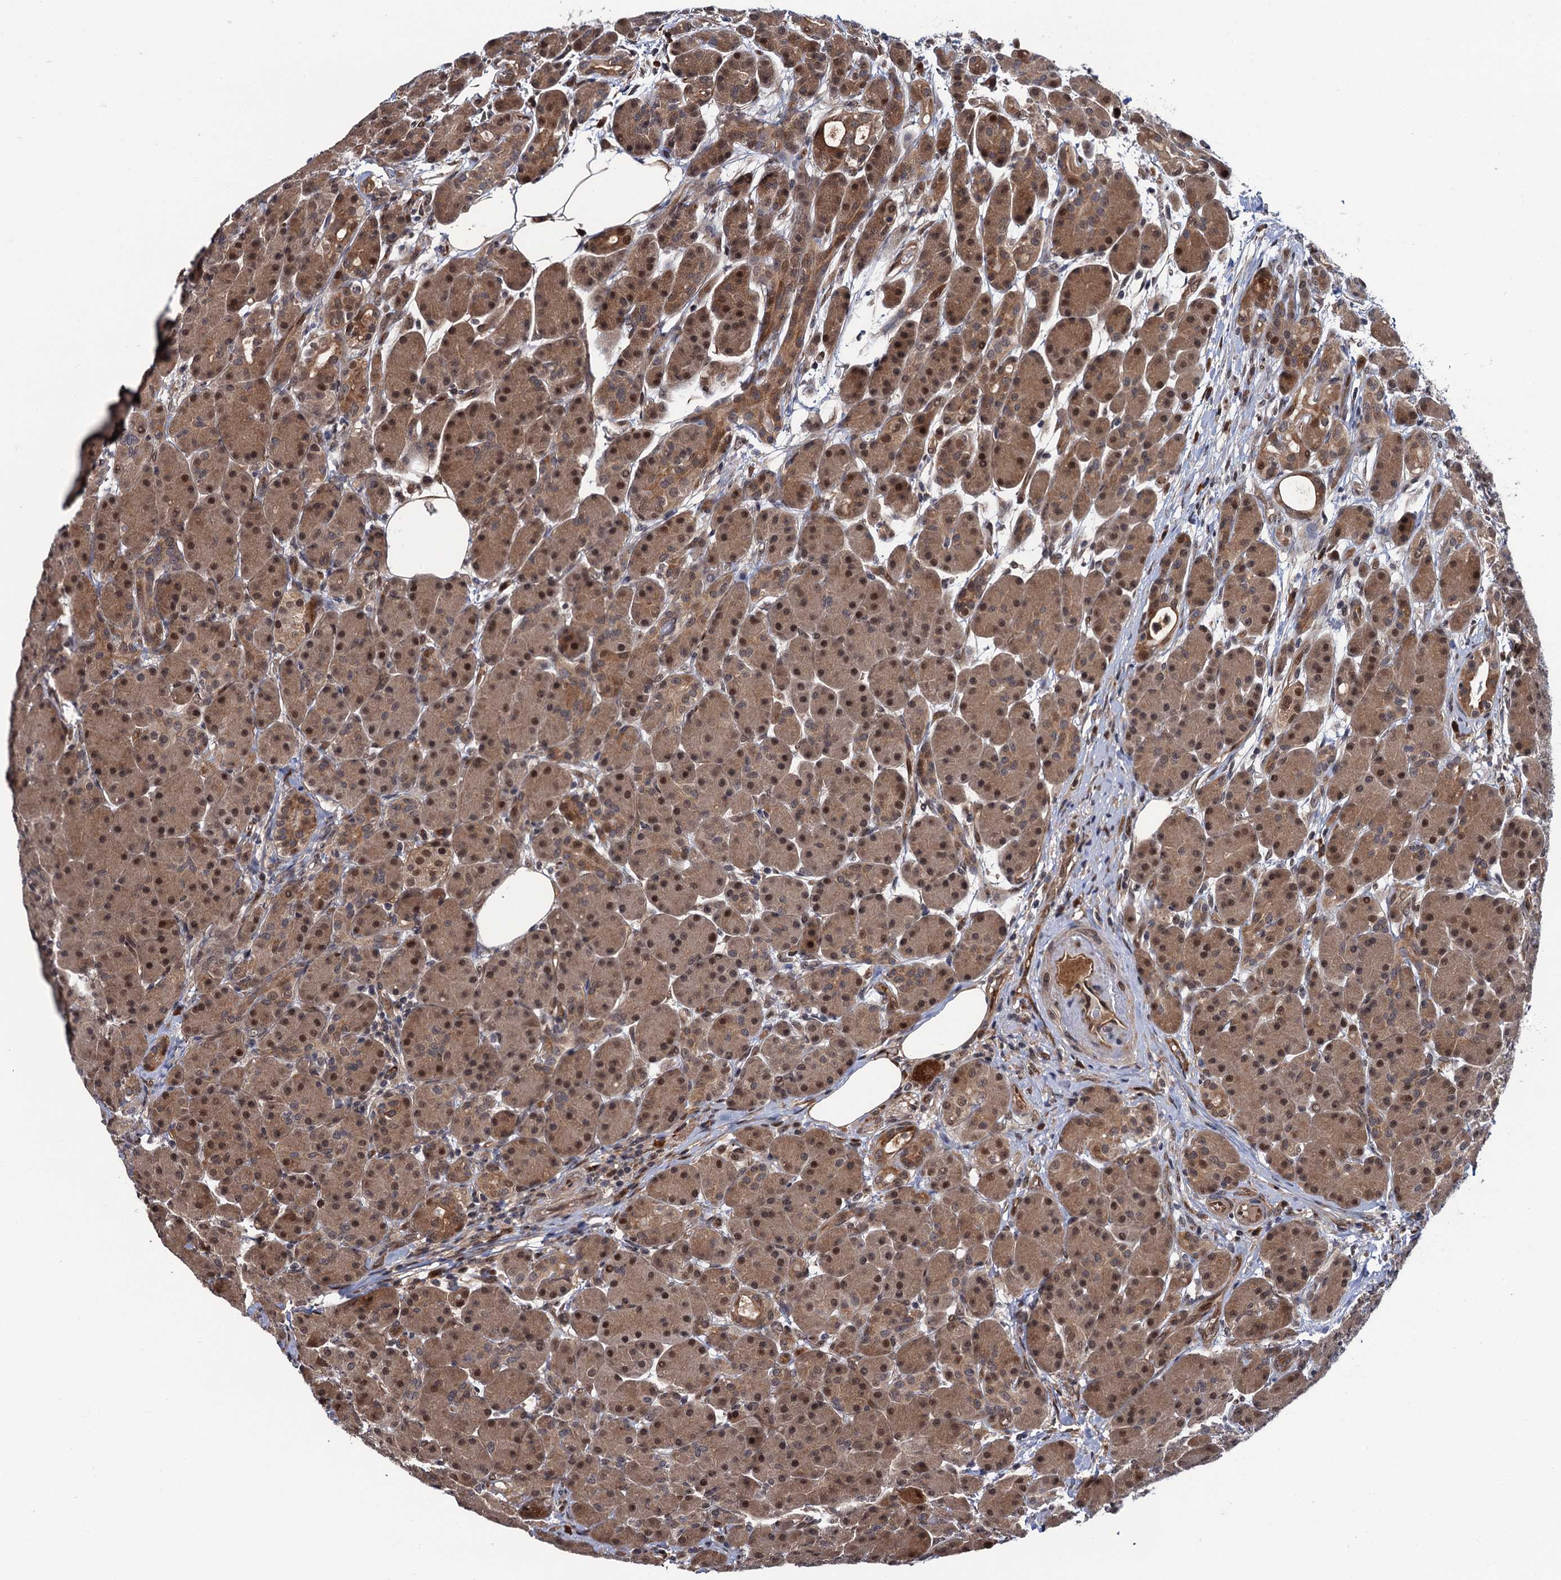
{"staining": {"intensity": "moderate", "quantity": ">75%", "location": "cytoplasmic/membranous,nuclear"}, "tissue": "pancreas", "cell_type": "Exocrine glandular cells", "image_type": "normal", "snomed": [{"axis": "morphology", "description": "Normal tissue, NOS"}, {"axis": "topography", "description": "Pancreas"}], "caption": "Immunohistochemical staining of normal pancreas exhibits >75% levels of moderate cytoplasmic/membranous,nuclear protein positivity in about >75% of exocrine glandular cells.", "gene": "CDC23", "patient": {"sex": "male", "age": 63}}